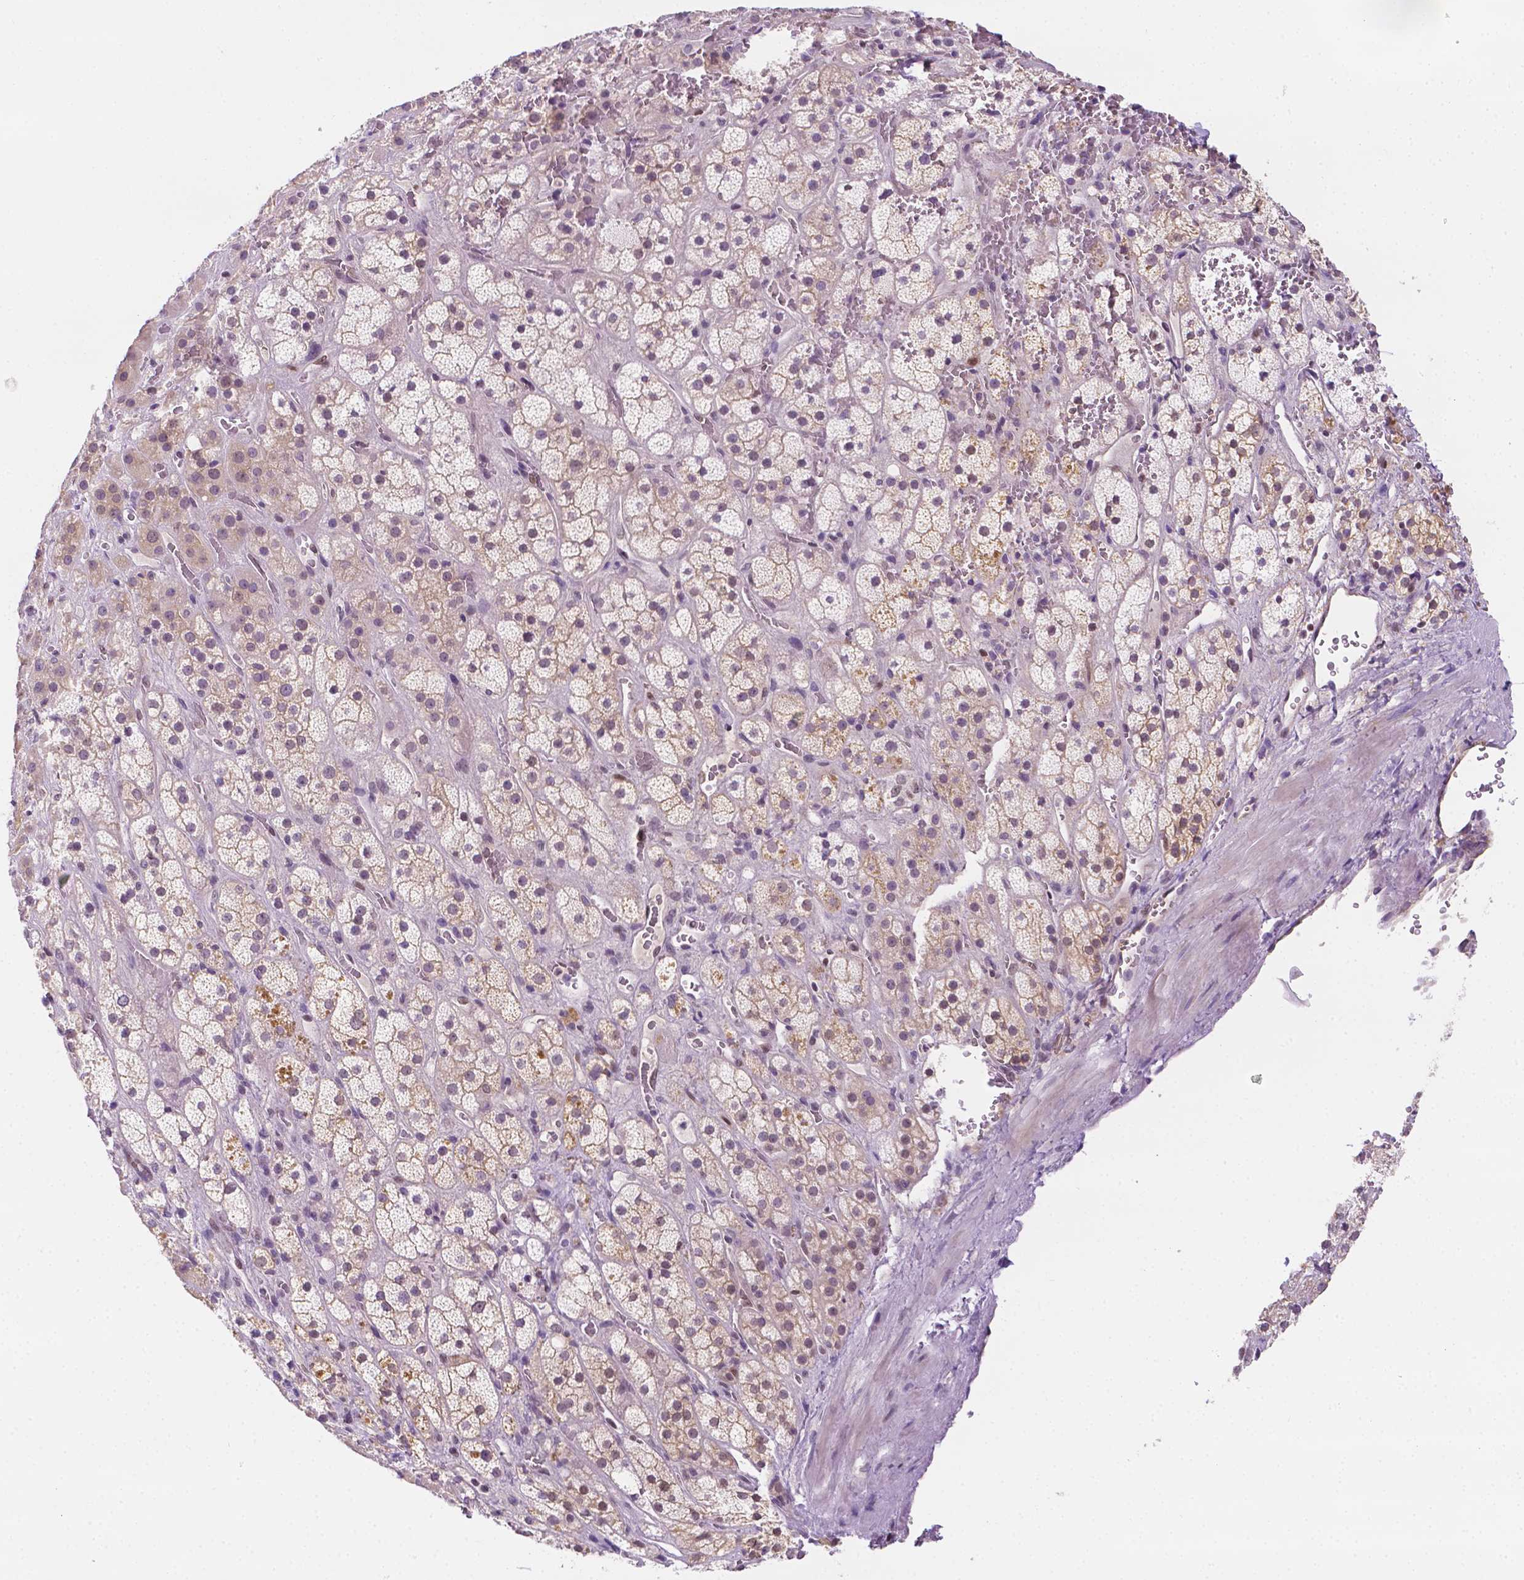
{"staining": {"intensity": "moderate", "quantity": "<25%", "location": "cytoplasmic/membranous,nuclear"}, "tissue": "adrenal gland", "cell_type": "Glandular cells", "image_type": "normal", "snomed": [{"axis": "morphology", "description": "Normal tissue, NOS"}, {"axis": "topography", "description": "Adrenal gland"}], "caption": "Moderate cytoplasmic/membranous,nuclear positivity is identified in about <25% of glandular cells in unremarkable adrenal gland. The protein of interest is stained brown, and the nuclei are stained in blue (DAB (3,3'-diaminobenzidine) IHC with brightfield microscopy, high magnification).", "gene": "ERF", "patient": {"sex": "male", "age": 57}}